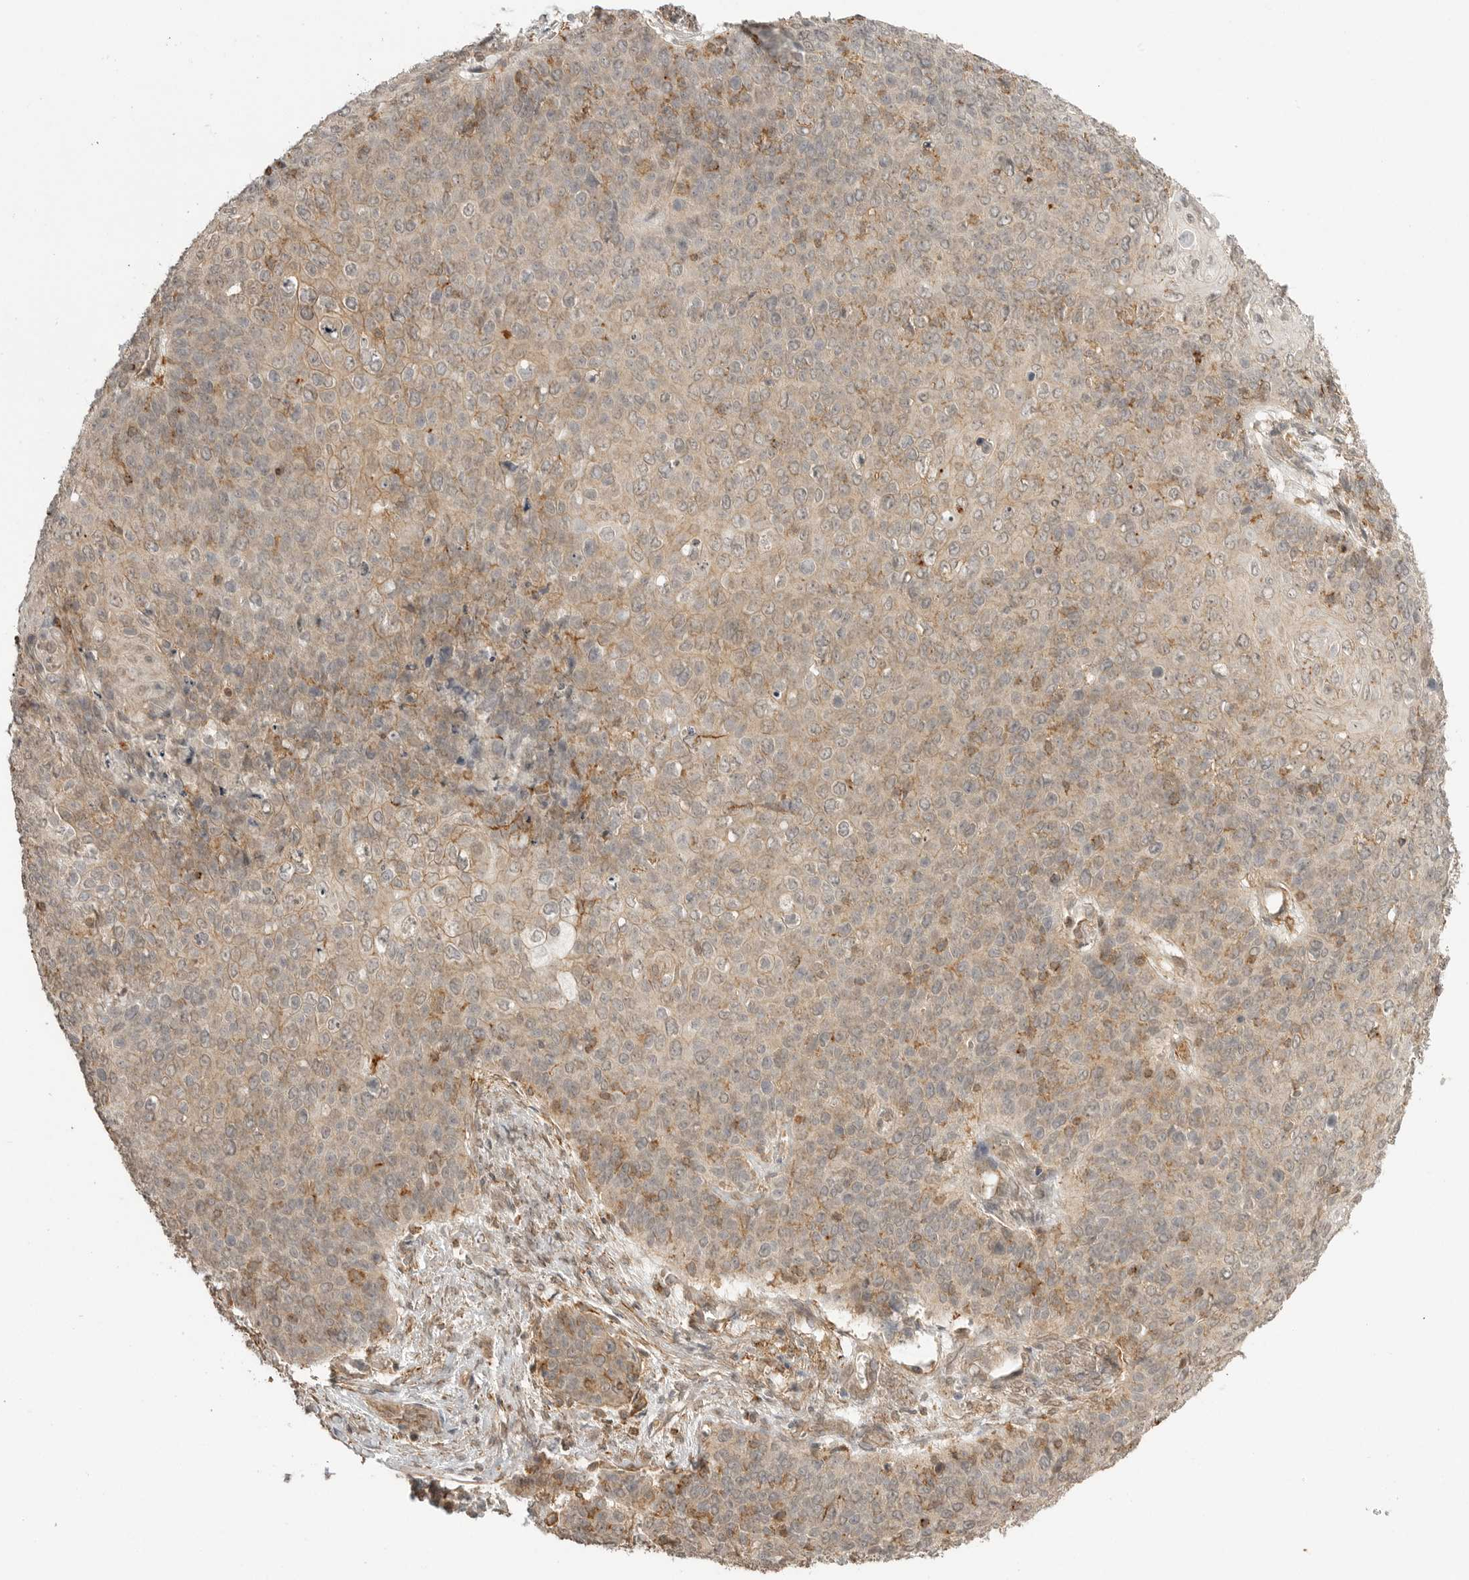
{"staining": {"intensity": "weak", "quantity": ">75%", "location": "cytoplasmic/membranous"}, "tissue": "cervical cancer", "cell_type": "Tumor cells", "image_type": "cancer", "snomed": [{"axis": "morphology", "description": "Squamous cell carcinoma, NOS"}, {"axis": "topography", "description": "Cervix"}], "caption": "A high-resolution histopathology image shows immunohistochemistry (IHC) staining of cervical squamous cell carcinoma, which reveals weak cytoplasmic/membranous positivity in approximately >75% of tumor cells. (DAB (3,3'-diaminobenzidine) = brown stain, brightfield microscopy at high magnification).", "gene": "GPC2", "patient": {"sex": "female", "age": 39}}